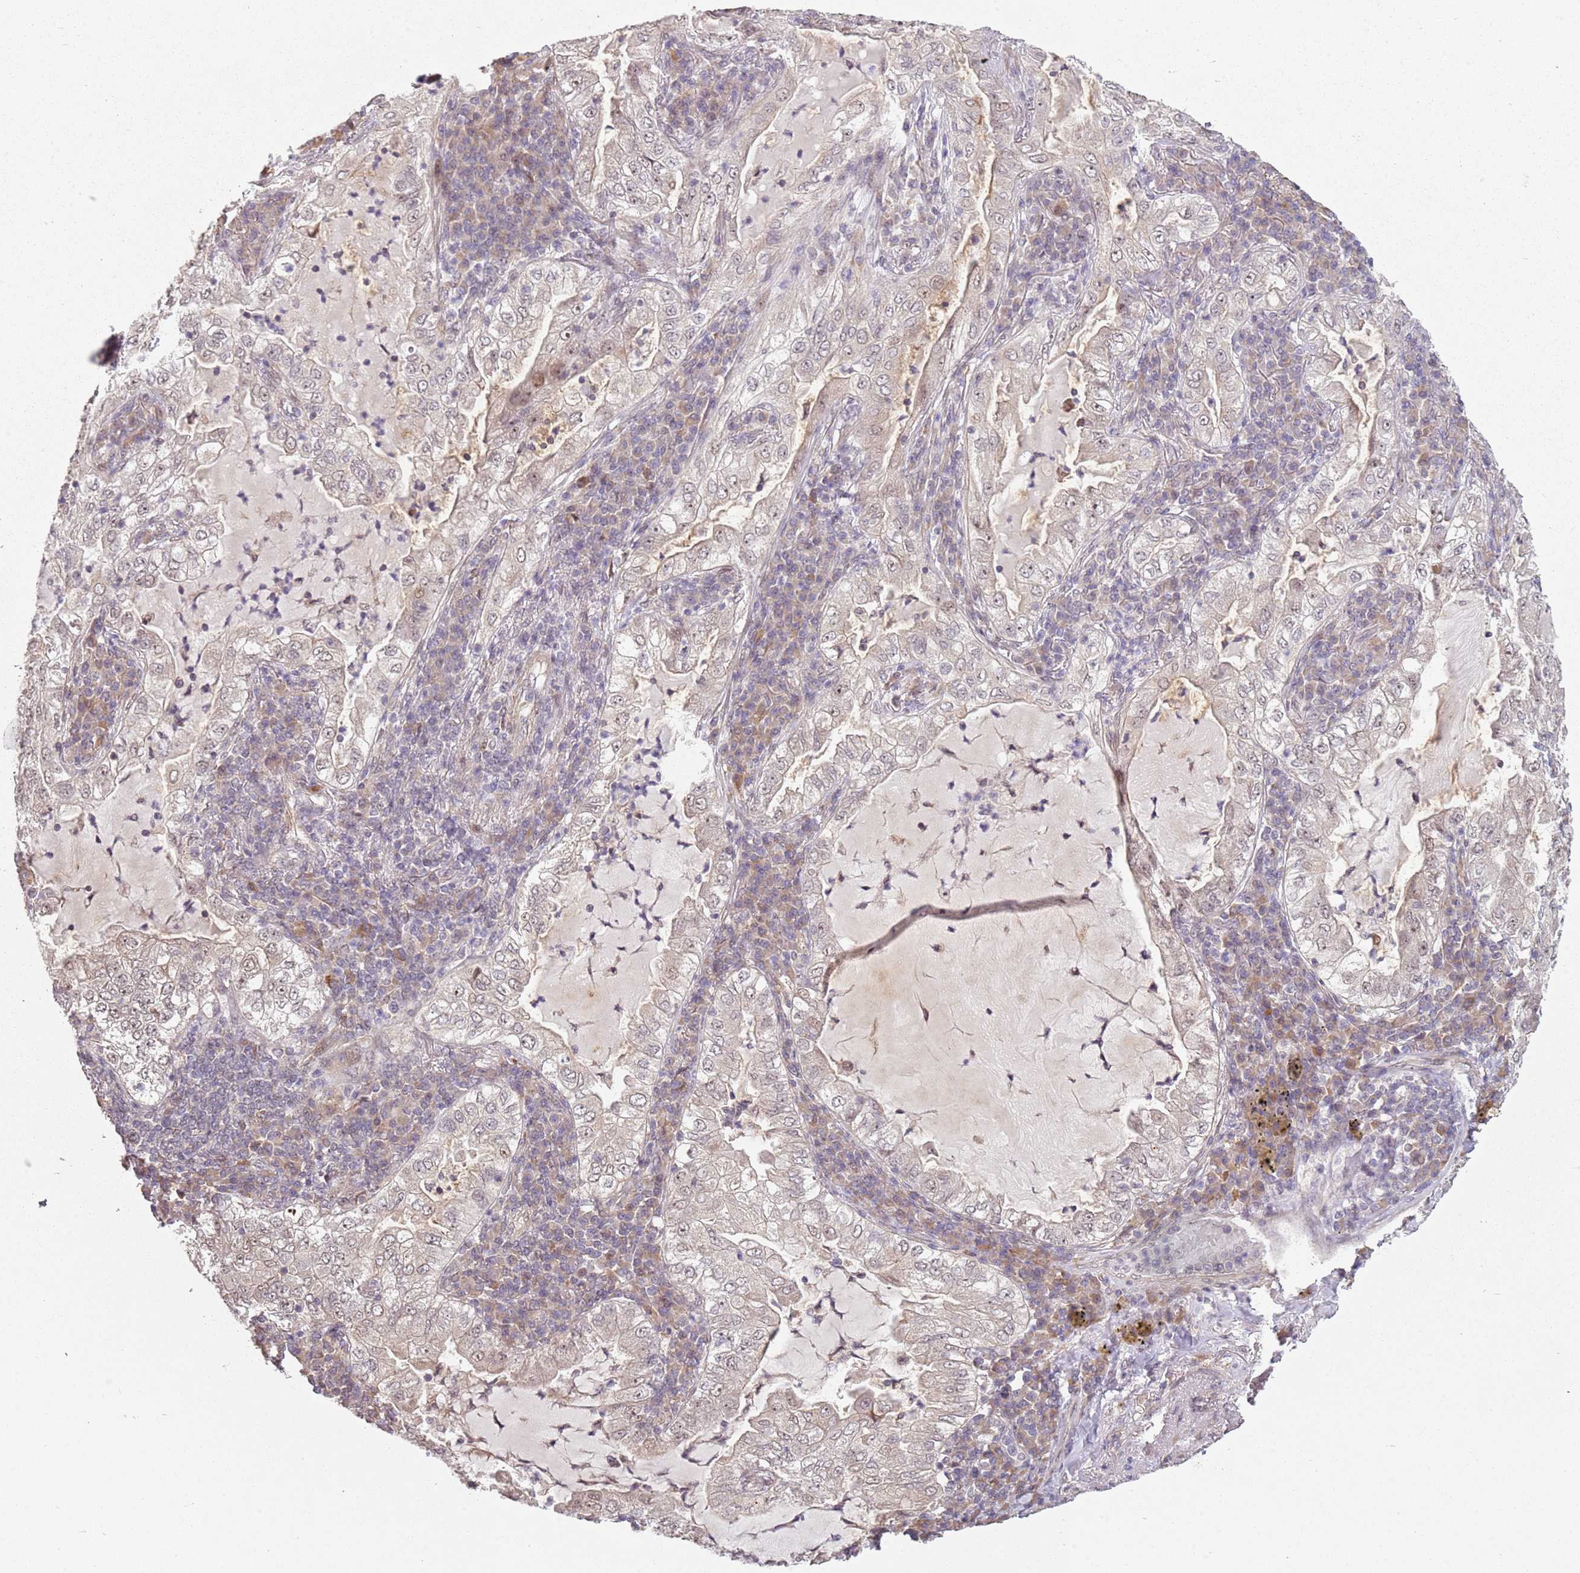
{"staining": {"intensity": "weak", "quantity": "<25%", "location": "nuclear"}, "tissue": "lung cancer", "cell_type": "Tumor cells", "image_type": "cancer", "snomed": [{"axis": "morphology", "description": "Adenocarcinoma, NOS"}, {"axis": "topography", "description": "Lung"}], "caption": "Protein analysis of lung adenocarcinoma displays no significant positivity in tumor cells.", "gene": "CHURC1", "patient": {"sex": "female", "age": 73}}